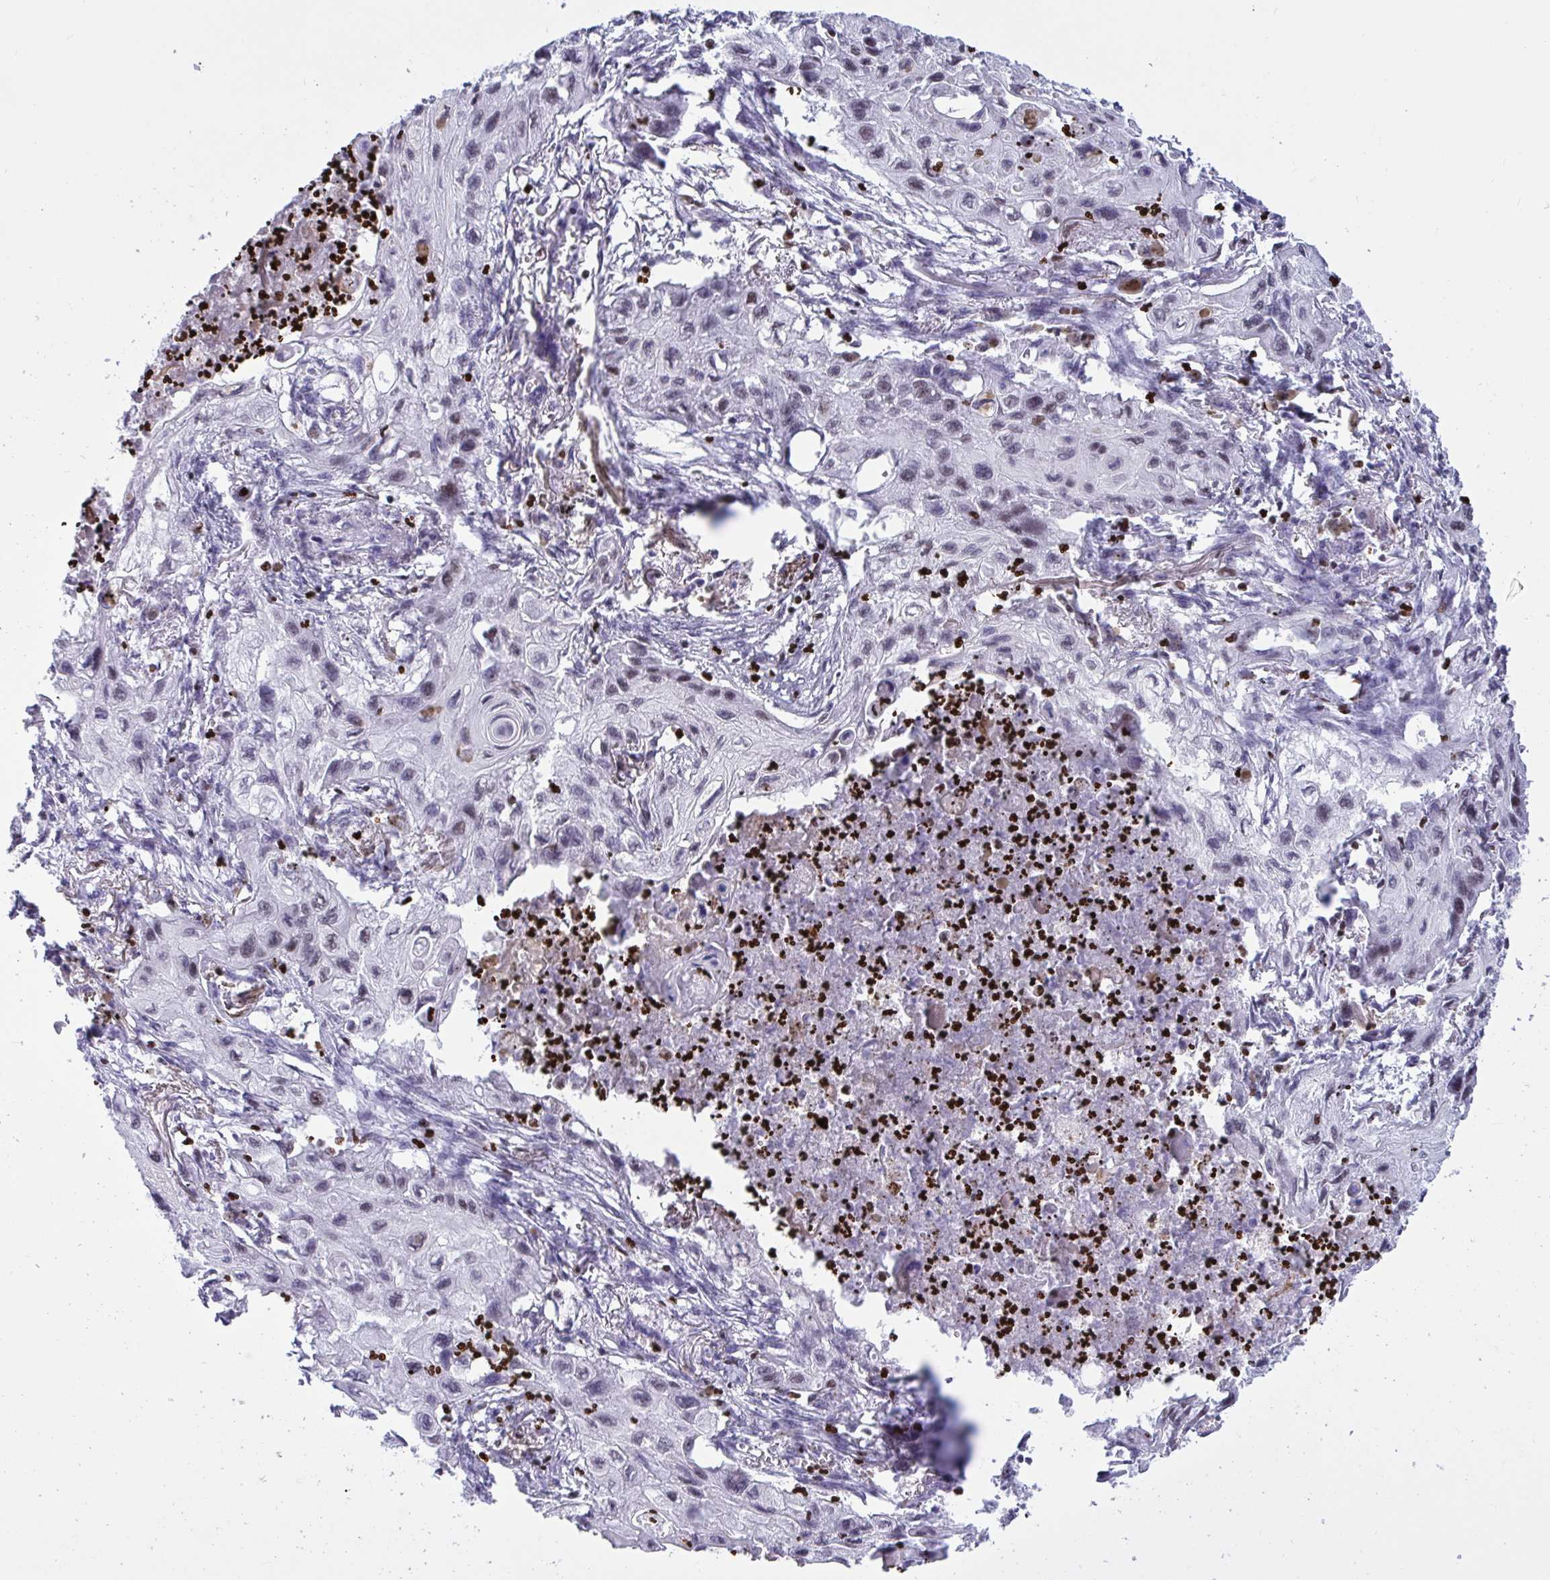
{"staining": {"intensity": "weak", "quantity": "25%-75%", "location": "nuclear"}, "tissue": "lung cancer", "cell_type": "Tumor cells", "image_type": "cancer", "snomed": [{"axis": "morphology", "description": "Squamous cell carcinoma, NOS"}, {"axis": "topography", "description": "Lung"}], "caption": "A brown stain labels weak nuclear staining of a protein in lung cancer (squamous cell carcinoma) tumor cells.", "gene": "HMGB2", "patient": {"sex": "male", "age": 71}}